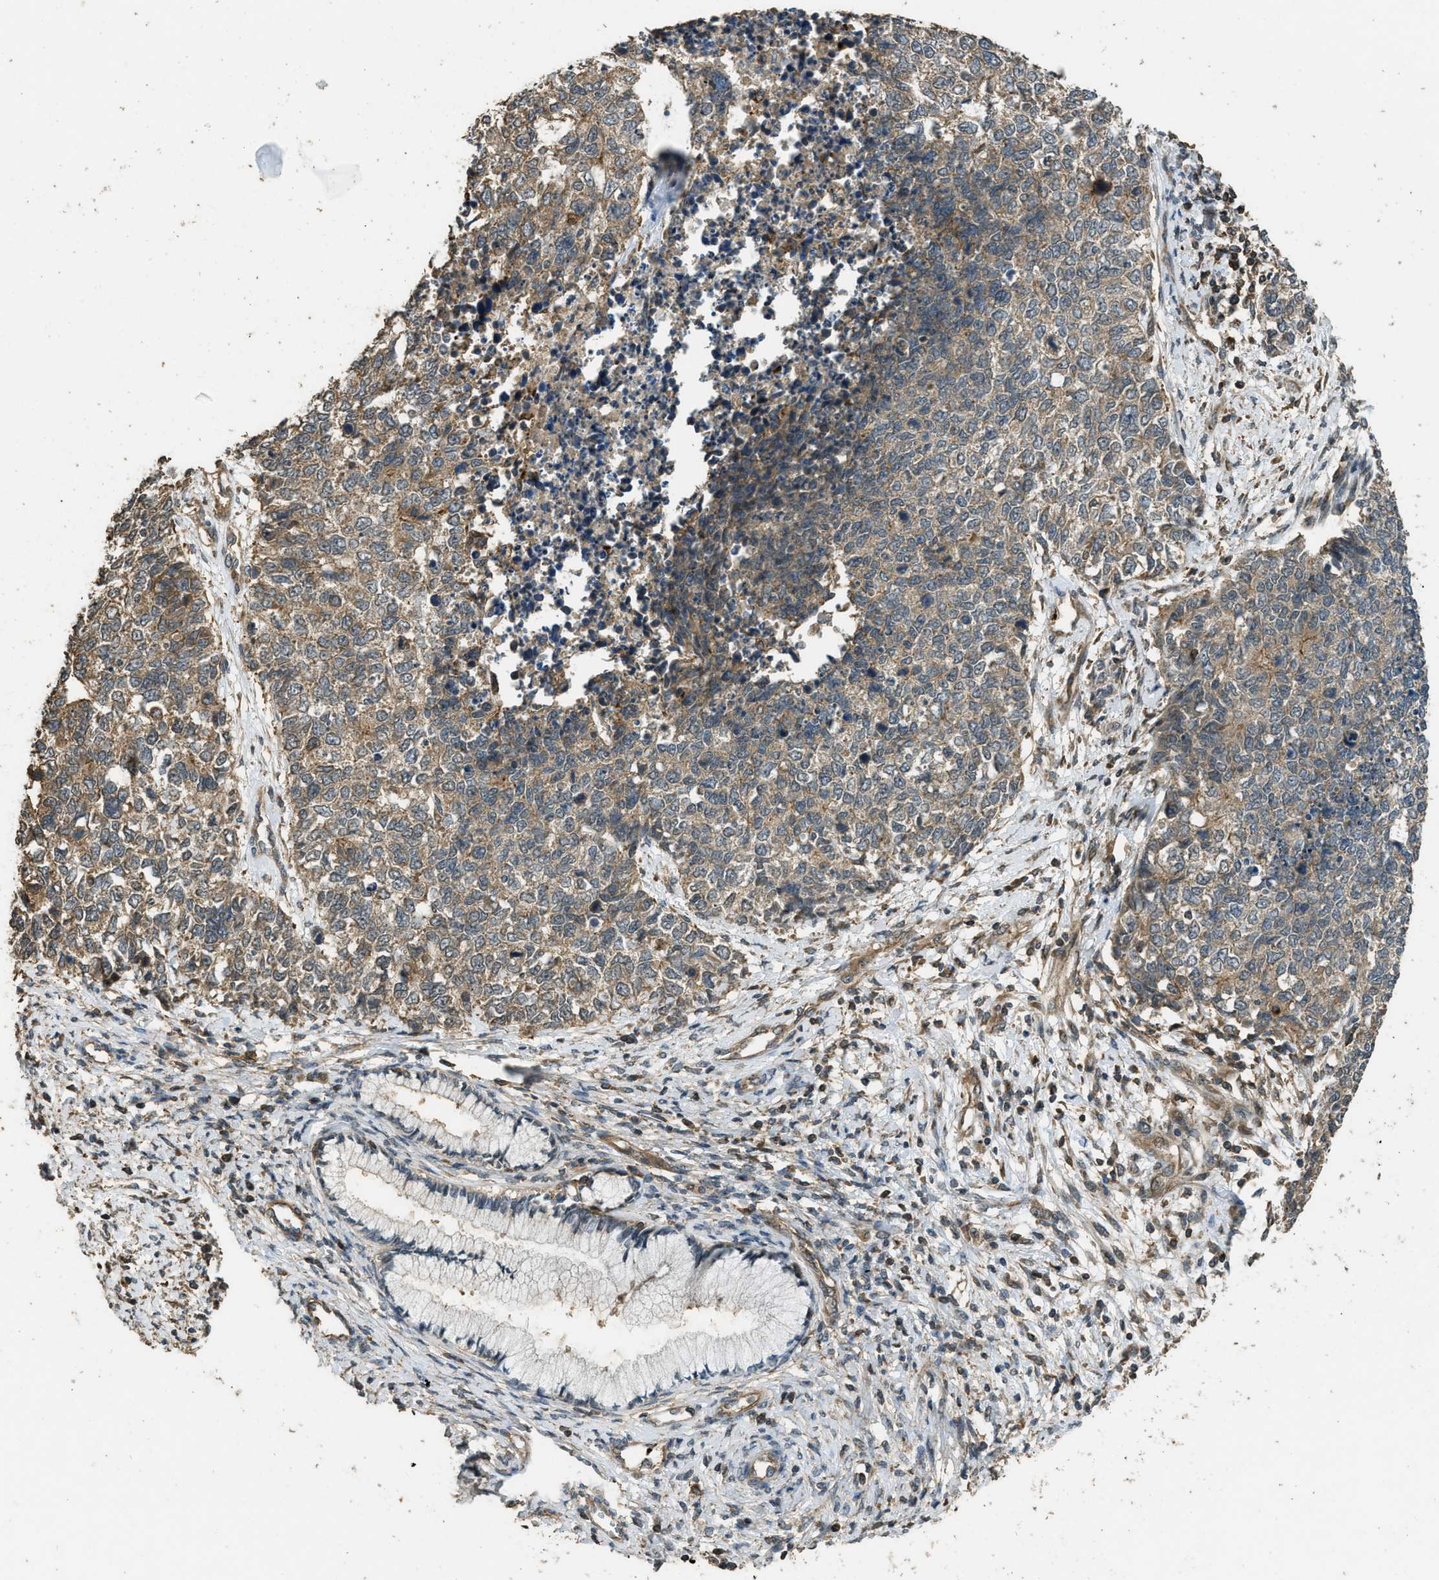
{"staining": {"intensity": "moderate", "quantity": ">75%", "location": "cytoplasmic/membranous"}, "tissue": "cervical cancer", "cell_type": "Tumor cells", "image_type": "cancer", "snomed": [{"axis": "morphology", "description": "Squamous cell carcinoma, NOS"}, {"axis": "topography", "description": "Cervix"}], "caption": "Immunohistochemistry image of neoplastic tissue: cervical squamous cell carcinoma stained using immunohistochemistry reveals medium levels of moderate protein expression localized specifically in the cytoplasmic/membranous of tumor cells, appearing as a cytoplasmic/membranous brown color.", "gene": "PPP6R3", "patient": {"sex": "female", "age": 63}}